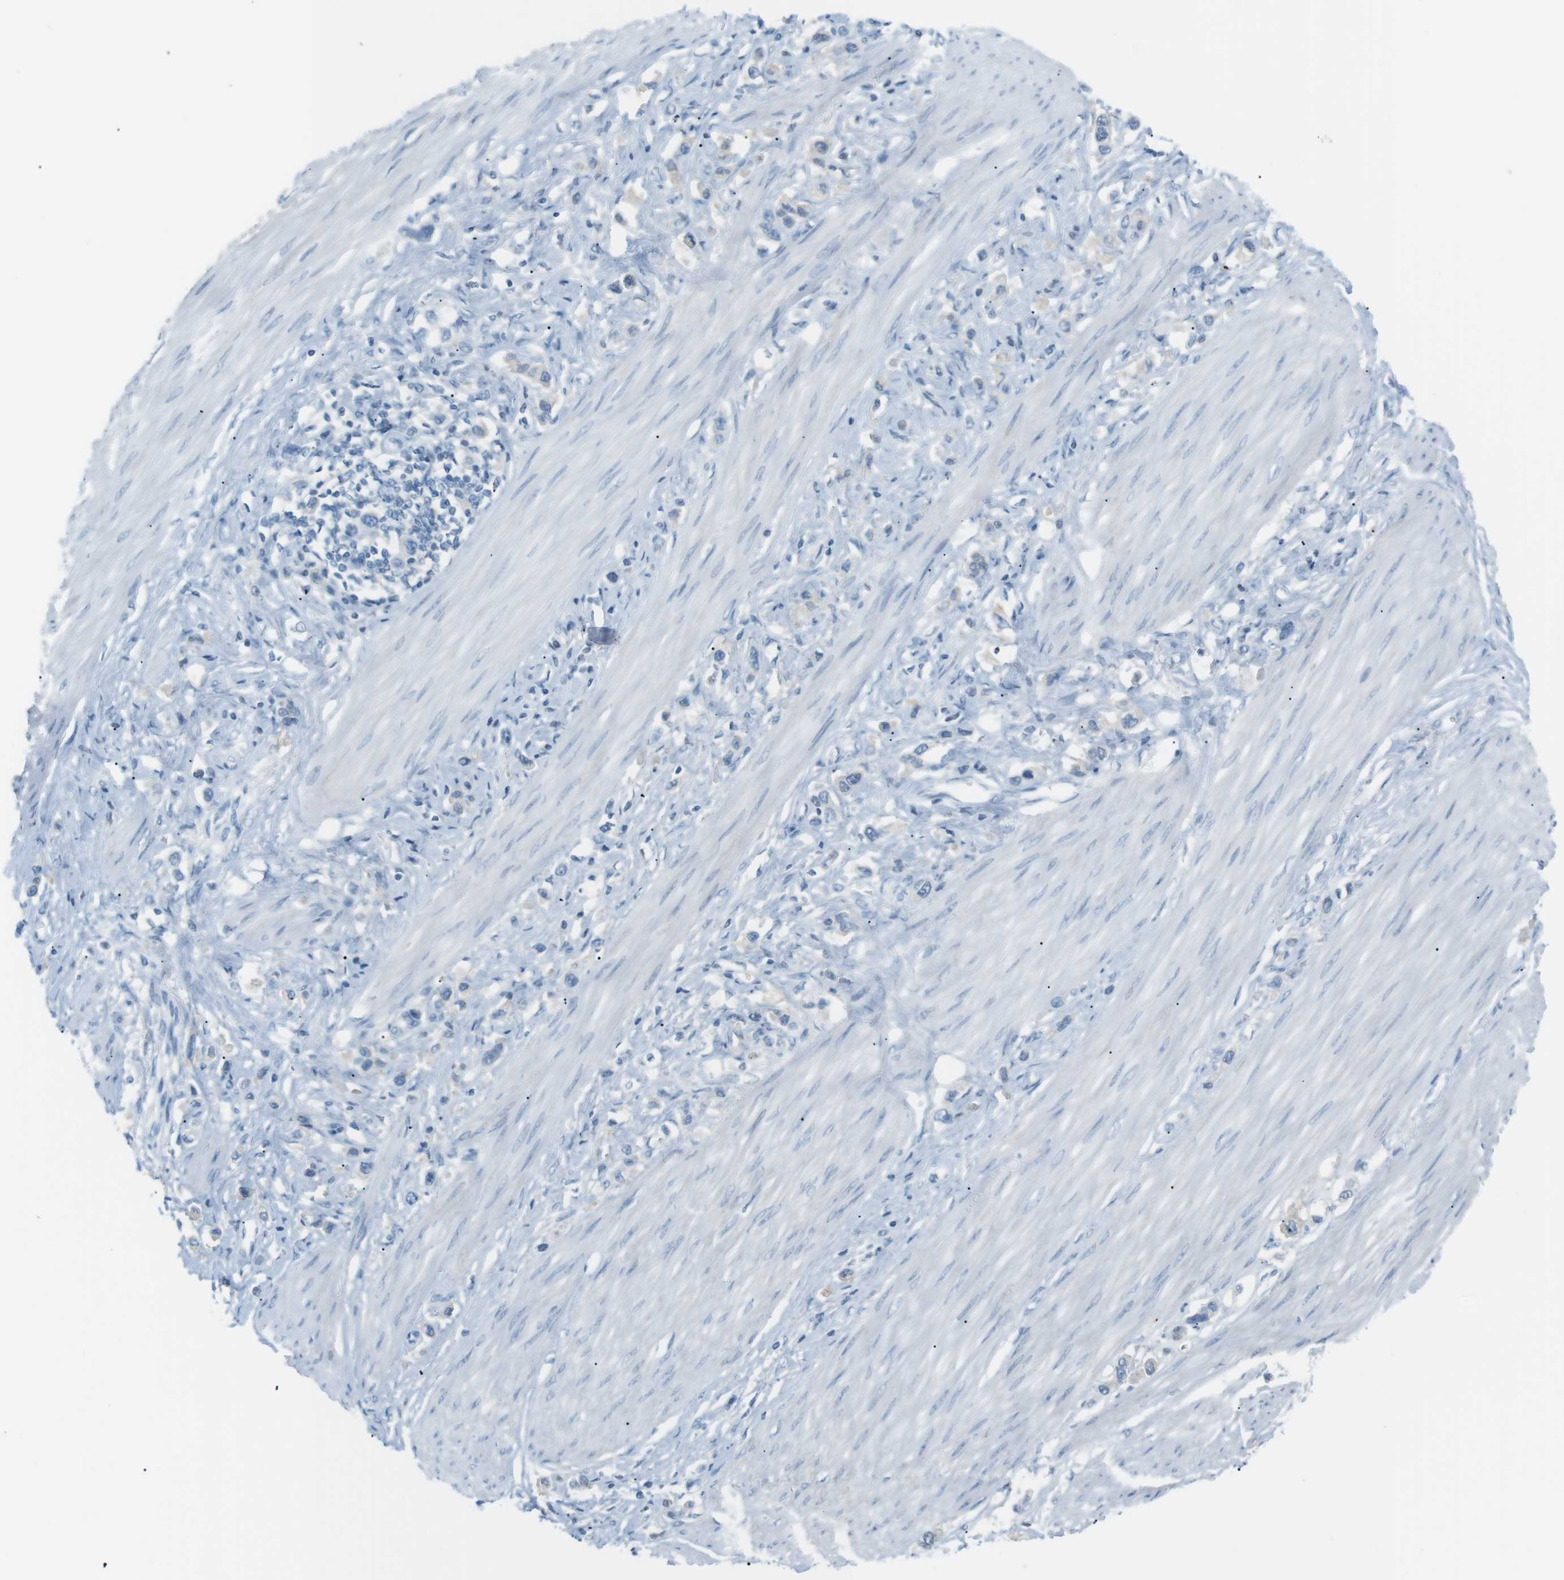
{"staining": {"intensity": "negative", "quantity": "none", "location": "none"}, "tissue": "stomach cancer", "cell_type": "Tumor cells", "image_type": "cancer", "snomed": [{"axis": "morphology", "description": "Adenocarcinoma, NOS"}, {"axis": "topography", "description": "Stomach"}], "caption": "High power microscopy image of an immunohistochemistry micrograph of stomach cancer, revealing no significant positivity in tumor cells.", "gene": "AZGP1", "patient": {"sex": "female", "age": 65}}